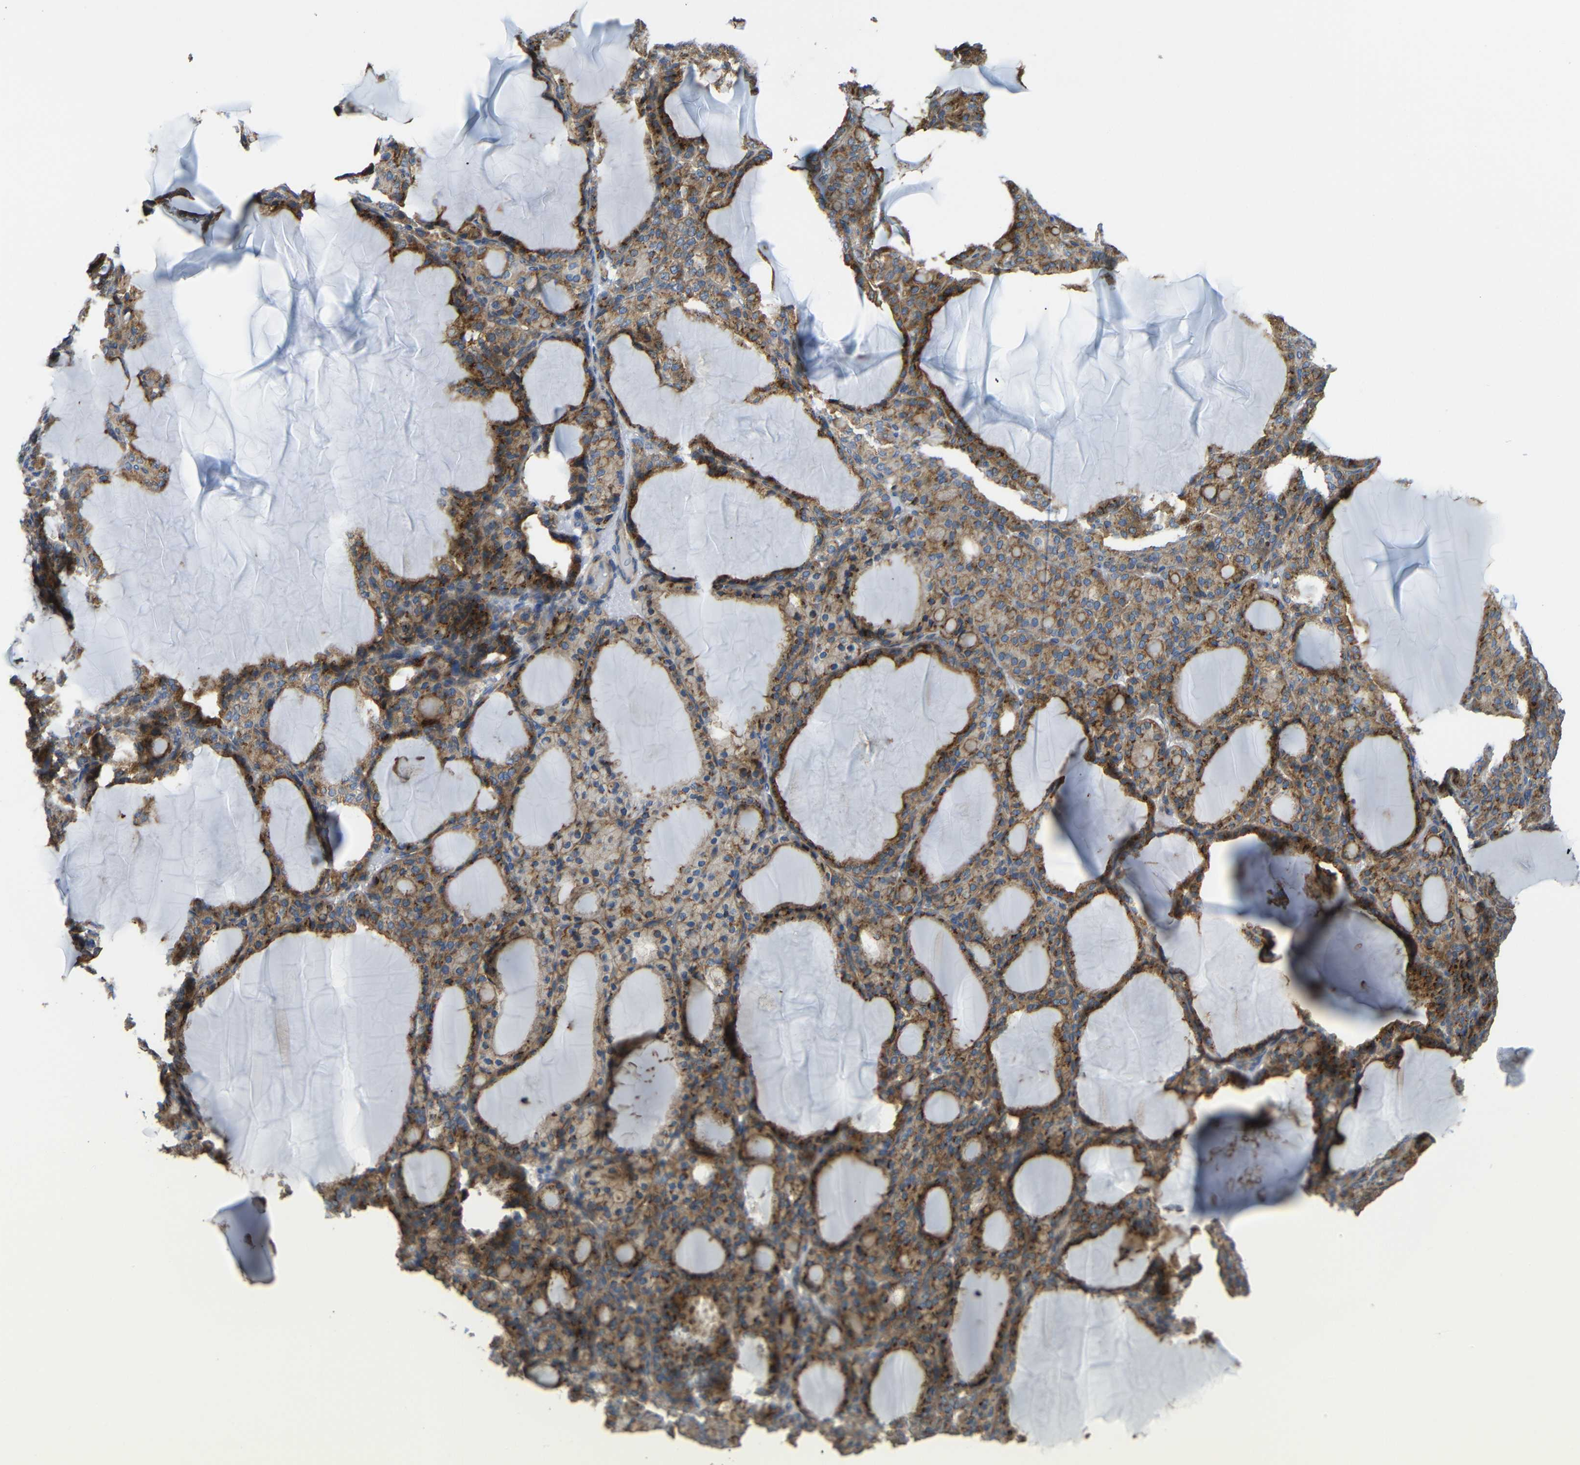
{"staining": {"intensity": "moderate", "quantity": ">75%", "location": "cytoplasmic/membranous"}, "tissue": "thyroid gland", "cell_type": "Glandular cells", "image_type": "normal", "snomed": [{"axis": "morphology", "description": "Normal tissue, NOS"}, {"axis": "topography", "description": "Thyroid gland"}], "caption": "Immunohistochemistry (DAB) staining of normal thyroid gland shows moderate cytoplasmic/membranous protein expression in approximately >75% of glandular cells.", "gene": "SYPL1", "patient": {"sex": "female", "age": 28}}